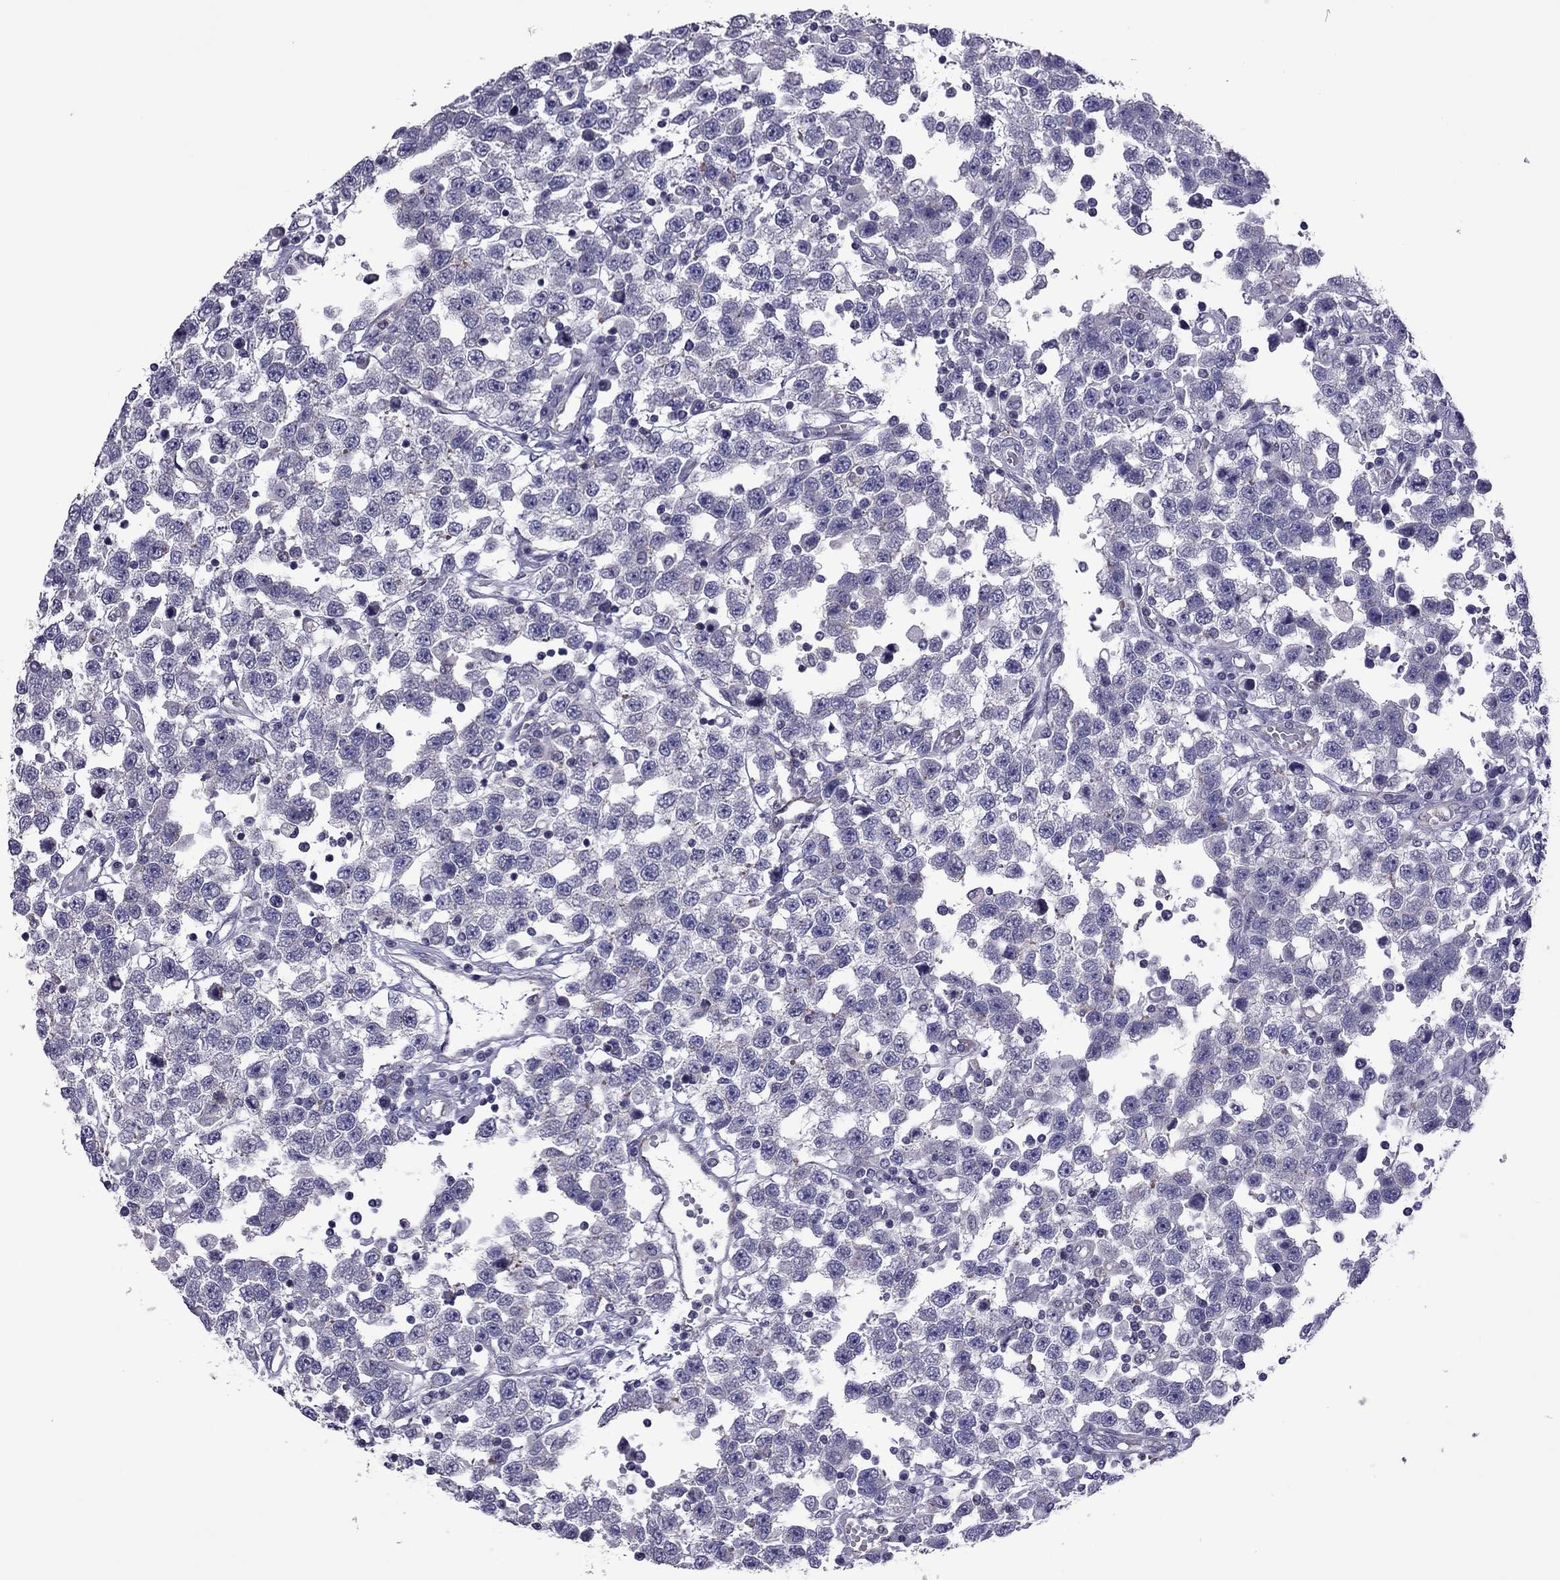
{"staining": {"intensity": "negative", "quantity": "none", "location": "none"}, "tissue": "testis cancer", "cell_type": "Tumor cells", "image_type": "cancer", "snomed": [{"axis": "morphology", "description": "Seminoma, NOS"}, {"axis": "topography", "description": "Testis"}], "caption": "Tumor cells are negative for protein expression in human seminoma (testis).", "gene": "SLC16A8", "patient": {"sex": "male", "age": 34}}